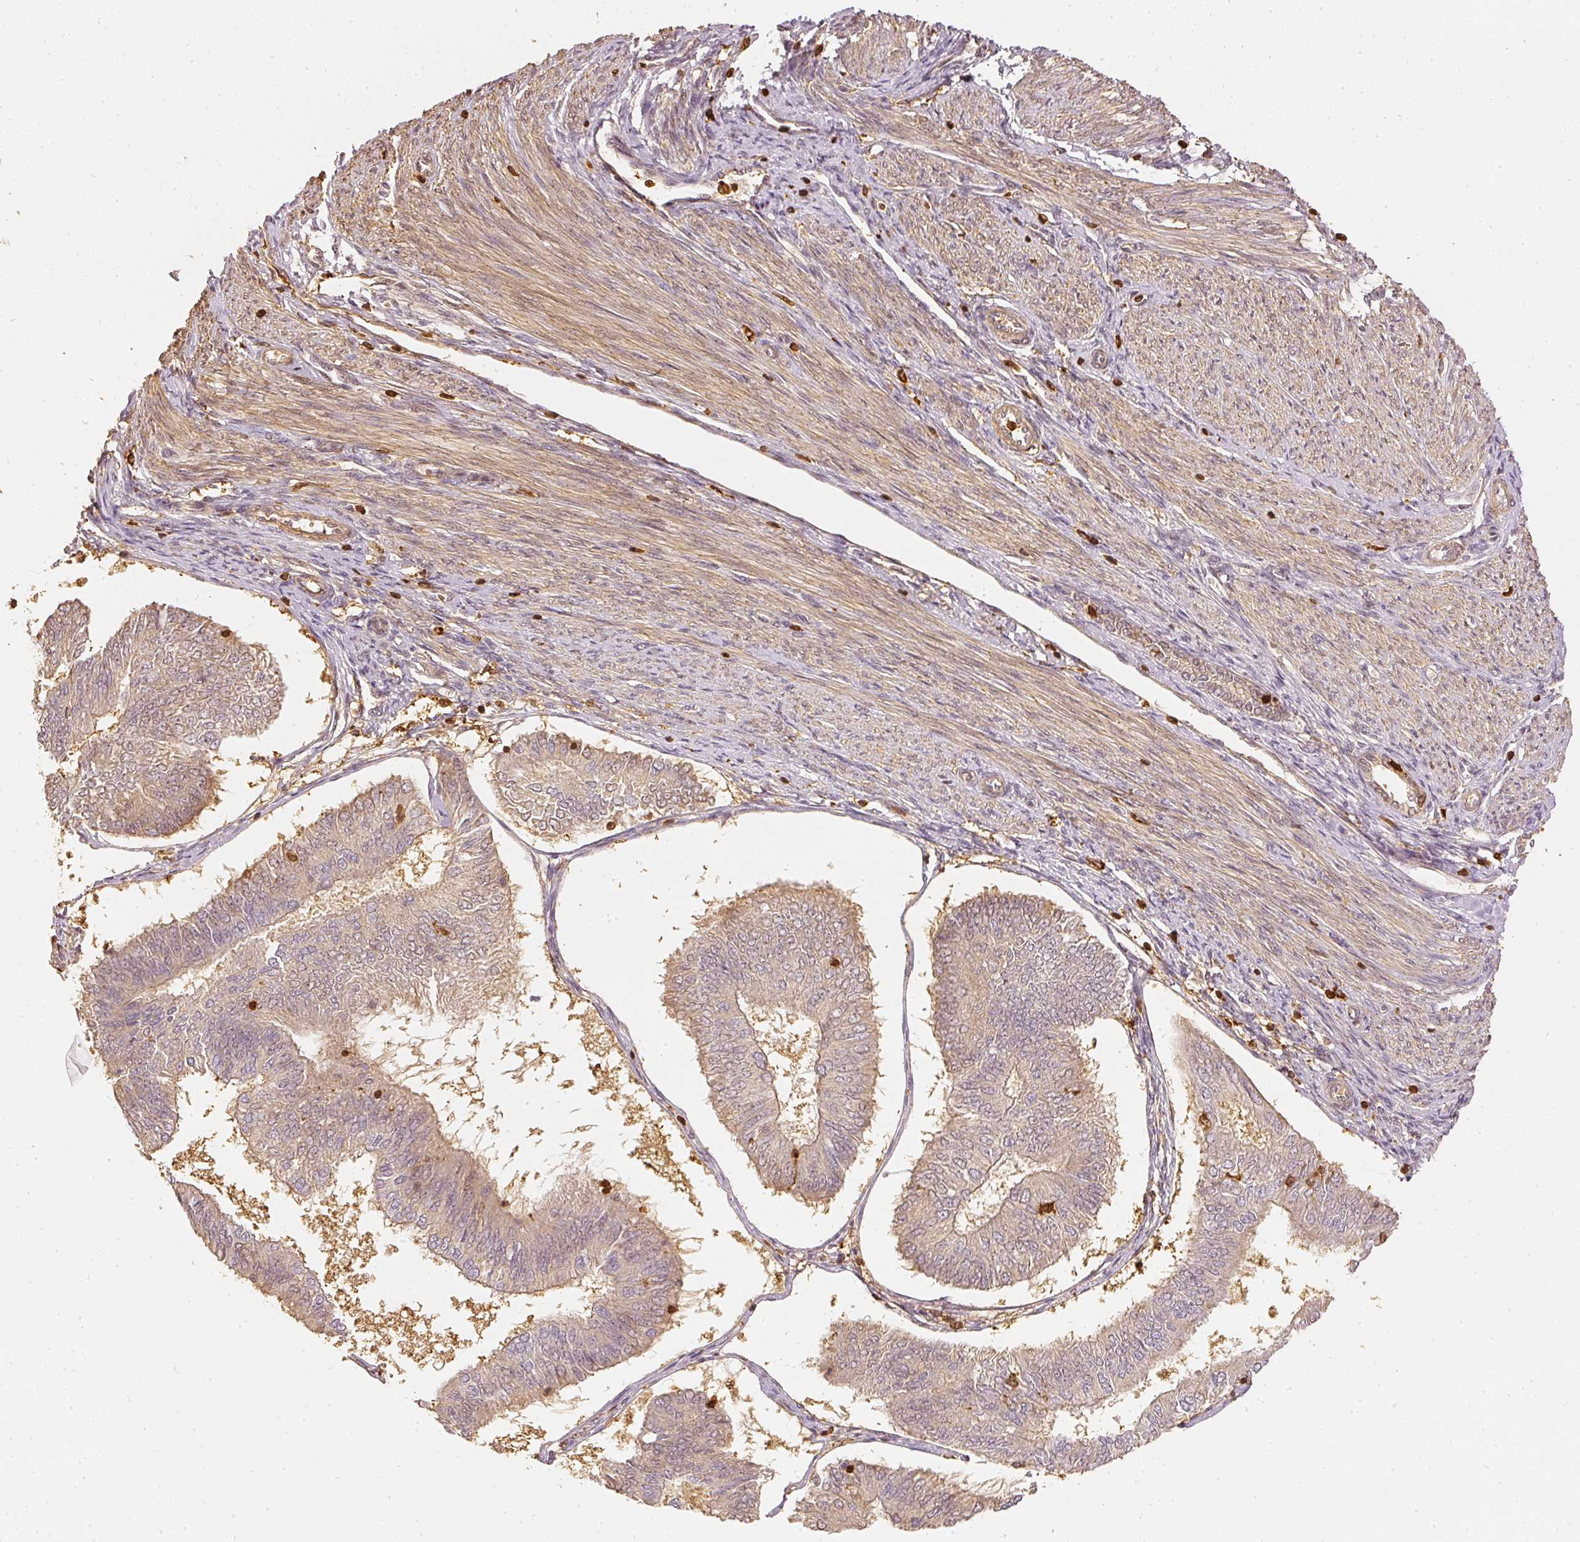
{"staining": {"intensity": "weak", "quantity": "25%-75%", "location": "cytoplasmic/membranous"}, "tissue": "endometrial cancer", "cell_type": "Tumor cells", "image_type": "cancer", "snomed": [{"axis": "morphology", "description": "Adenocarcinoma, NOS"}, {"axis": "topography", "description": "Endometrium"}], "caption": "Tumor cells show weak cytoplasmic/membranous staining in approximately 25%-75% of cells in endometrial adenocarcinoma.", "gene": "PFN1", "patient": {"sex": "female", "age": 58}}